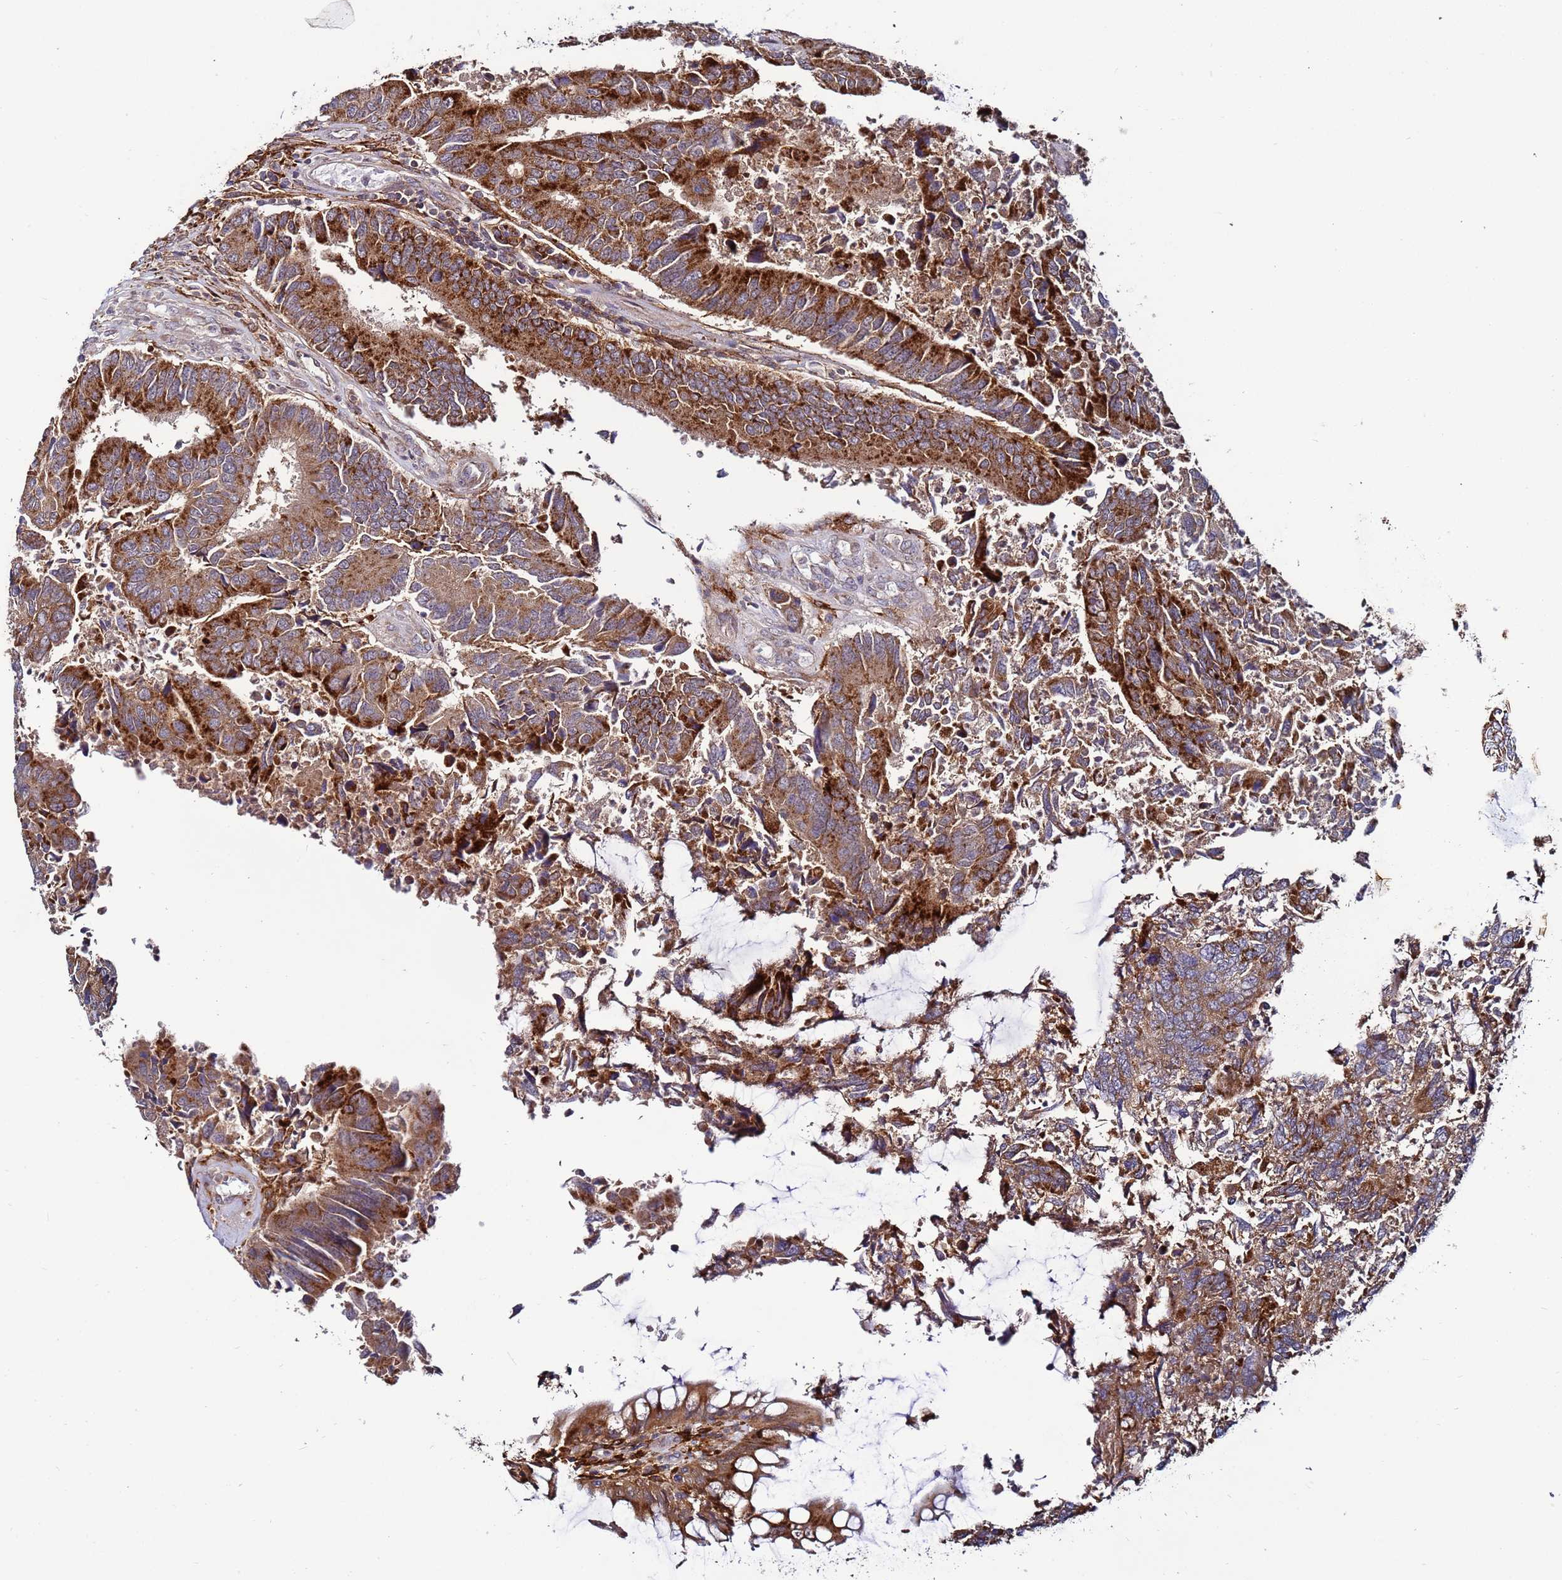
{"staining": {"intensity": "strong", "quantity": ">75%", "location": "cytoplasmic/membranous"}, "tissue": "colorectal cancer", "cell_type": "Tumor cells", "image_type": "cancer", "snomed": [{"axis": "morphology", "description": "Adenocarcinoma, NOS"}, {"axis": "topography", "description": "Colon"}], "caption": "Strong cytoplasmic/membranous staining is present in approximately >75% of tumor cells in colorectal adenocarcinoma. (DAB IHC, brown staining for protein, blue staining for nuclei).", "gene": "TMEM176B", "patient": {"sex": "female", "age": 67}}